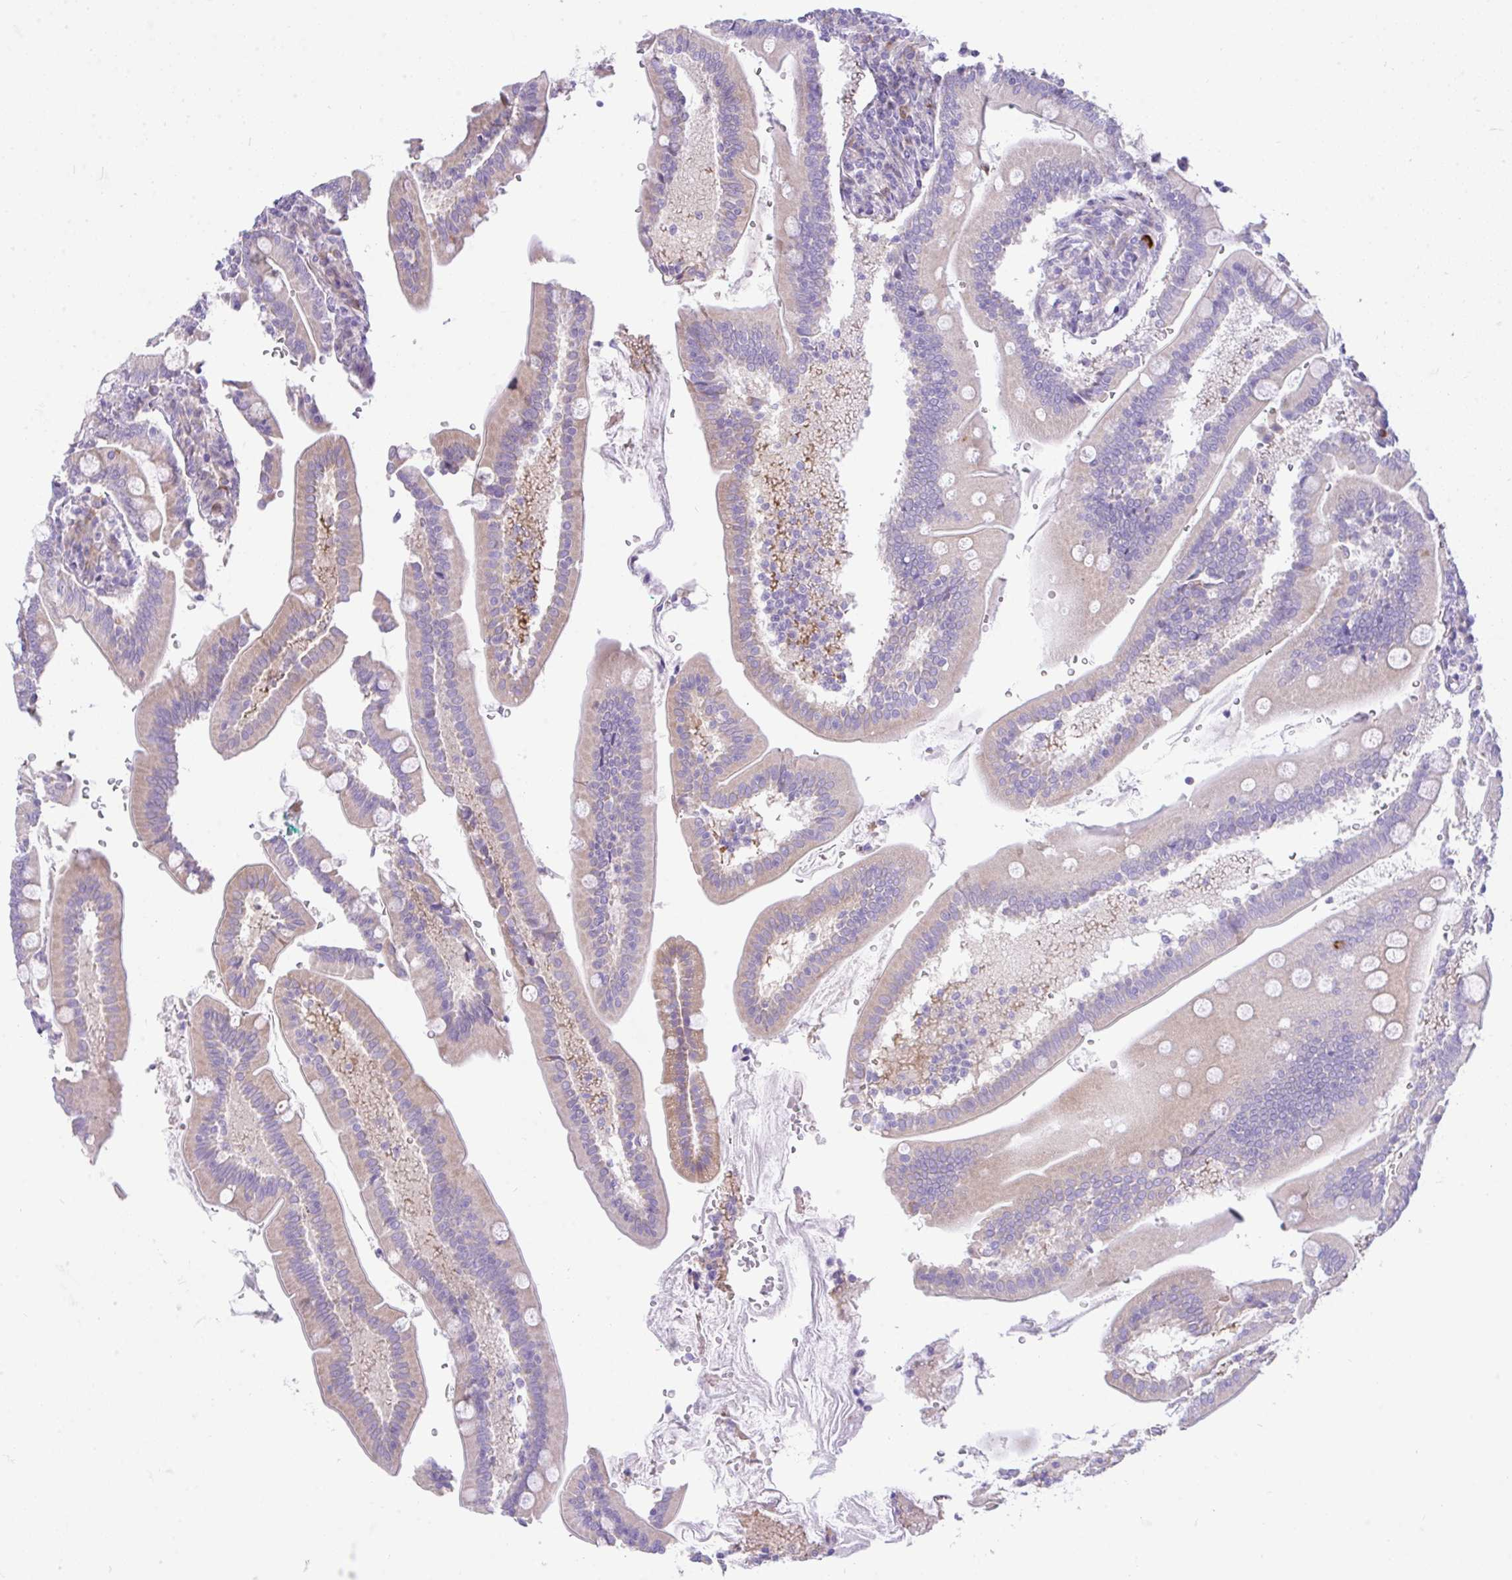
{"staining": {"intensity": "moderate", "quantity": "25%-75%", "location": "cytoplasmic/membranous"}, "tissue": "duodenum", "cell_type": "Glandular cells", "image_type": "normal", "snomed": [{"axis": "morphology", "description": "Normal tissue, NOS"}, {"axis": "topography", "description": "Duodenum"}], "caption": "Protein expression analysis of normal human duodenum reveals moderate cytoplasmic/membranous positivity in approximately 25%-75% of glandular cells.", "gene": "EEF1A1", "patient": {"sex": "female", "age": 67}}